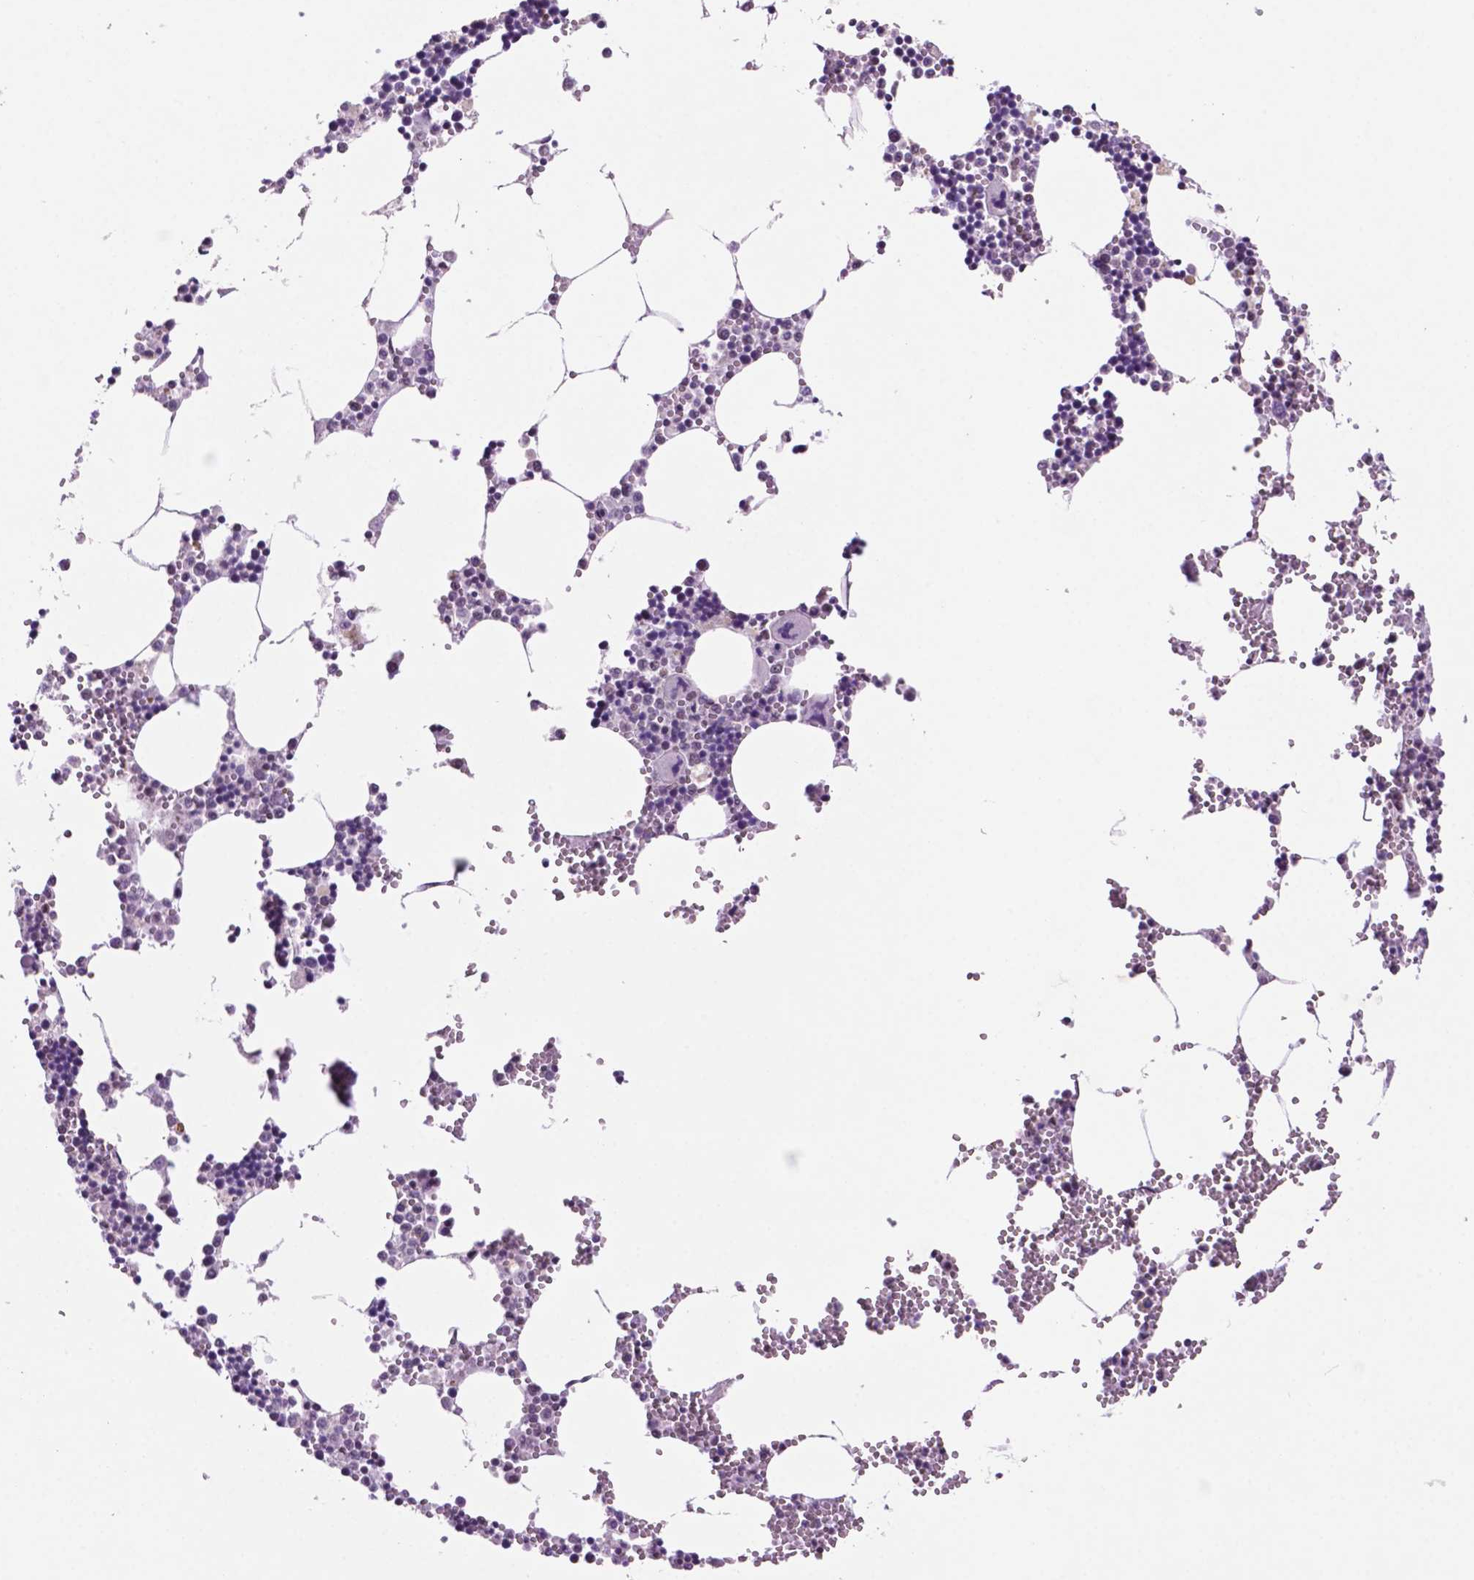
{"staining": {"intensity": "moderate", "quantity": "<25%", "location": "nuclear"}, "tissue": "bone marrow", "cell_type": "Hematopoietic cells", "image_type": "normal", "snomed": [{"axis": "morphology", "description": "Normal tissue, NOS"}, {"axis": "topography", "description": "Bone marrow"}], "caption": "Immunohistochemical staining of normal human bone marrow demonstrates <25% levels of moderate nuclear protein staining in about <25% of hematopoietic cells. (DAB IHC, brown staining for protein, blue staining for nuclei).", "gene": "NCOR1", "patient": {"sex": "male", "age": 54}}